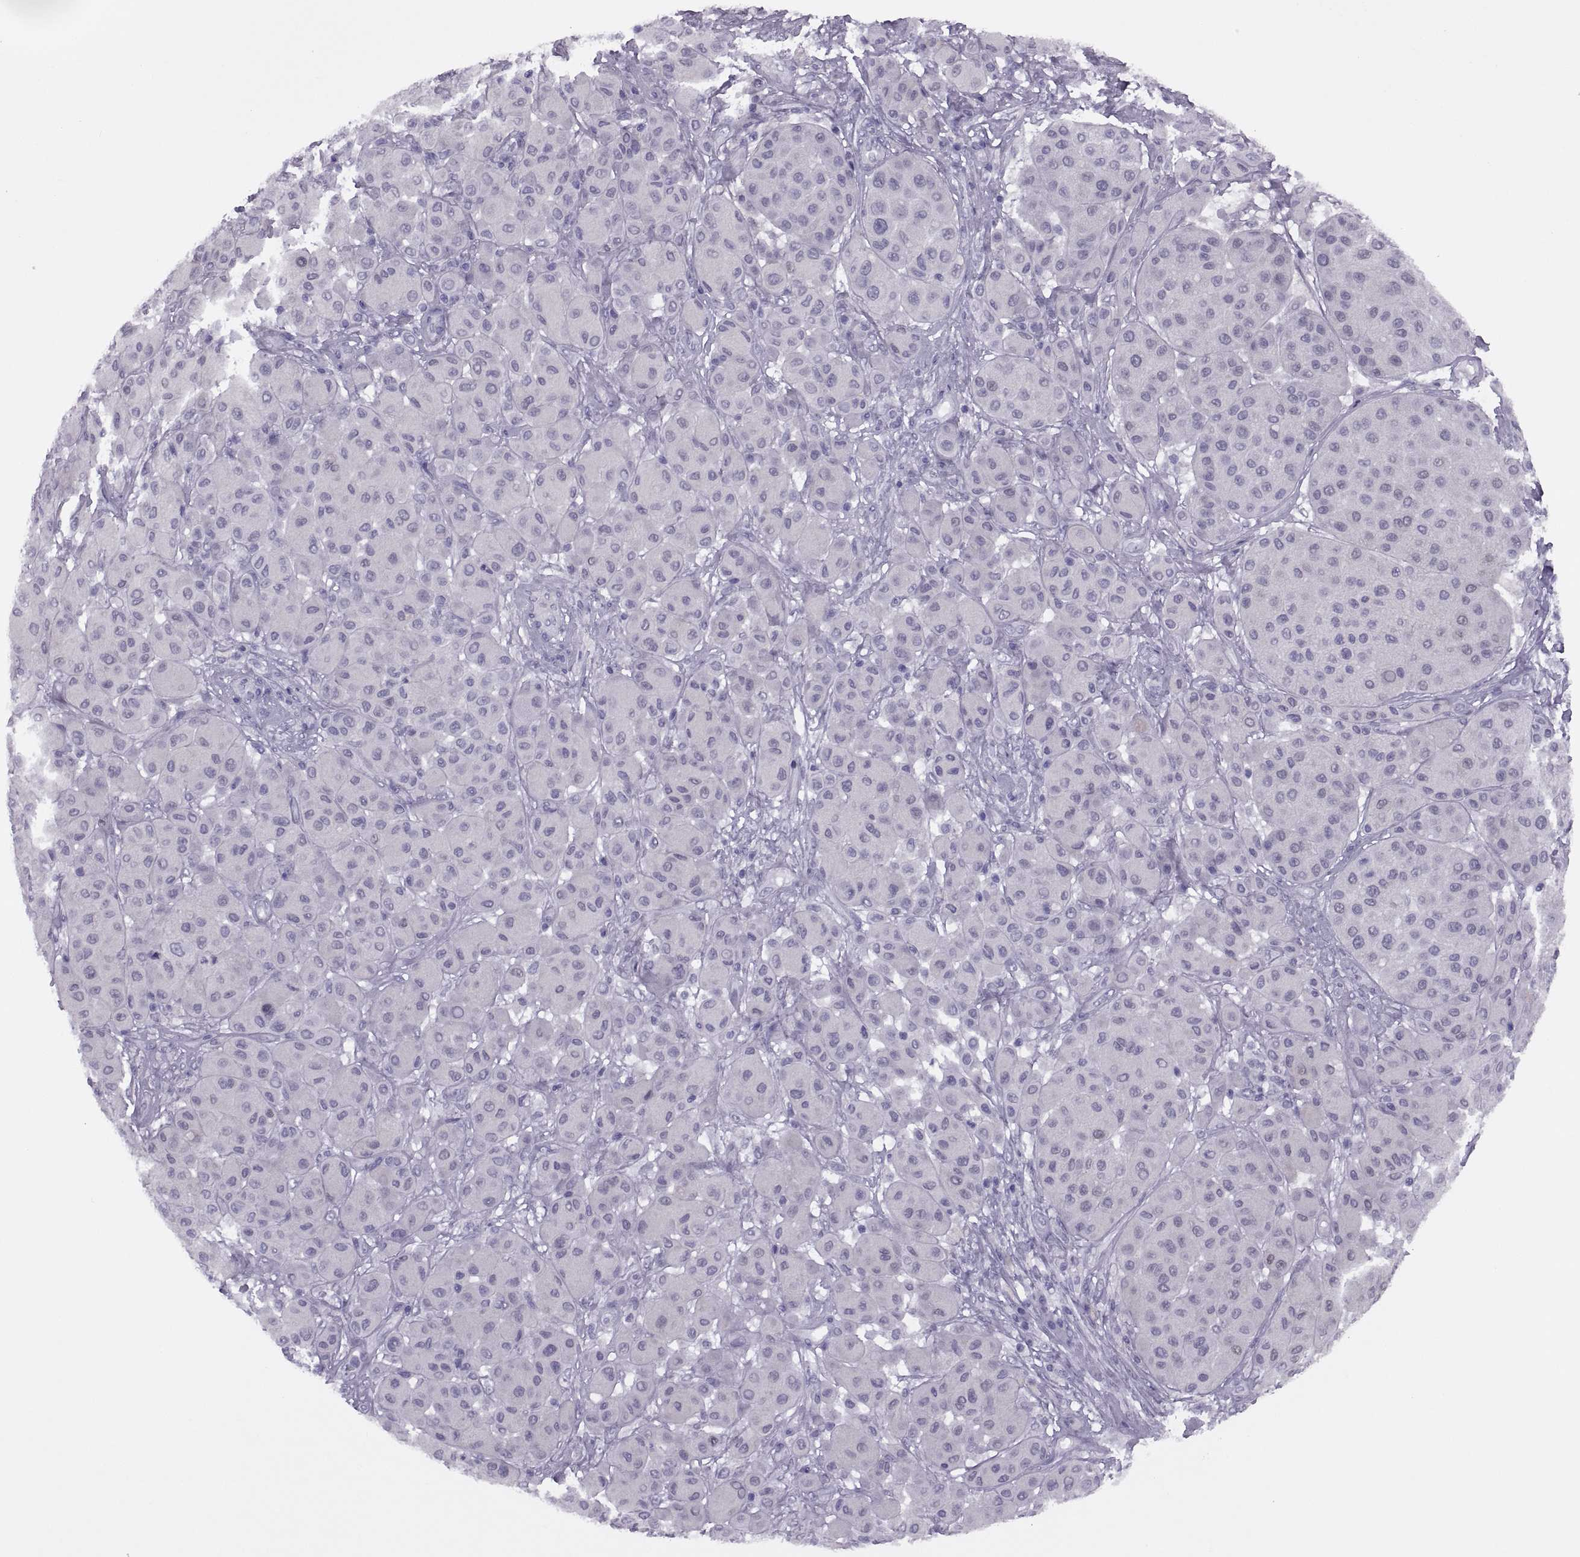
{"staining": {"intensity": "negative", "quantity": "none", "location": "none"}, "tissue": "melanoma", "cell_type": "Tumor cells", "image_type": "cancer", "snomed": [{"axis": "morphology", "description": "Malignant melanoma, Metastatic site"}, {"axis": "topography", "description": "Smooth muscle"}], "caption": "Immunohistochemistry (IHC) photomicrograph of neoplastic tissue: malignant melanoma (metastatic site) stained with DAB (3,3'-diaminobenzidine) exhibits no significant protein staining in tumor cells.", "gene": "FAM24A", "patient": {"sex": "male", "age": 41}}